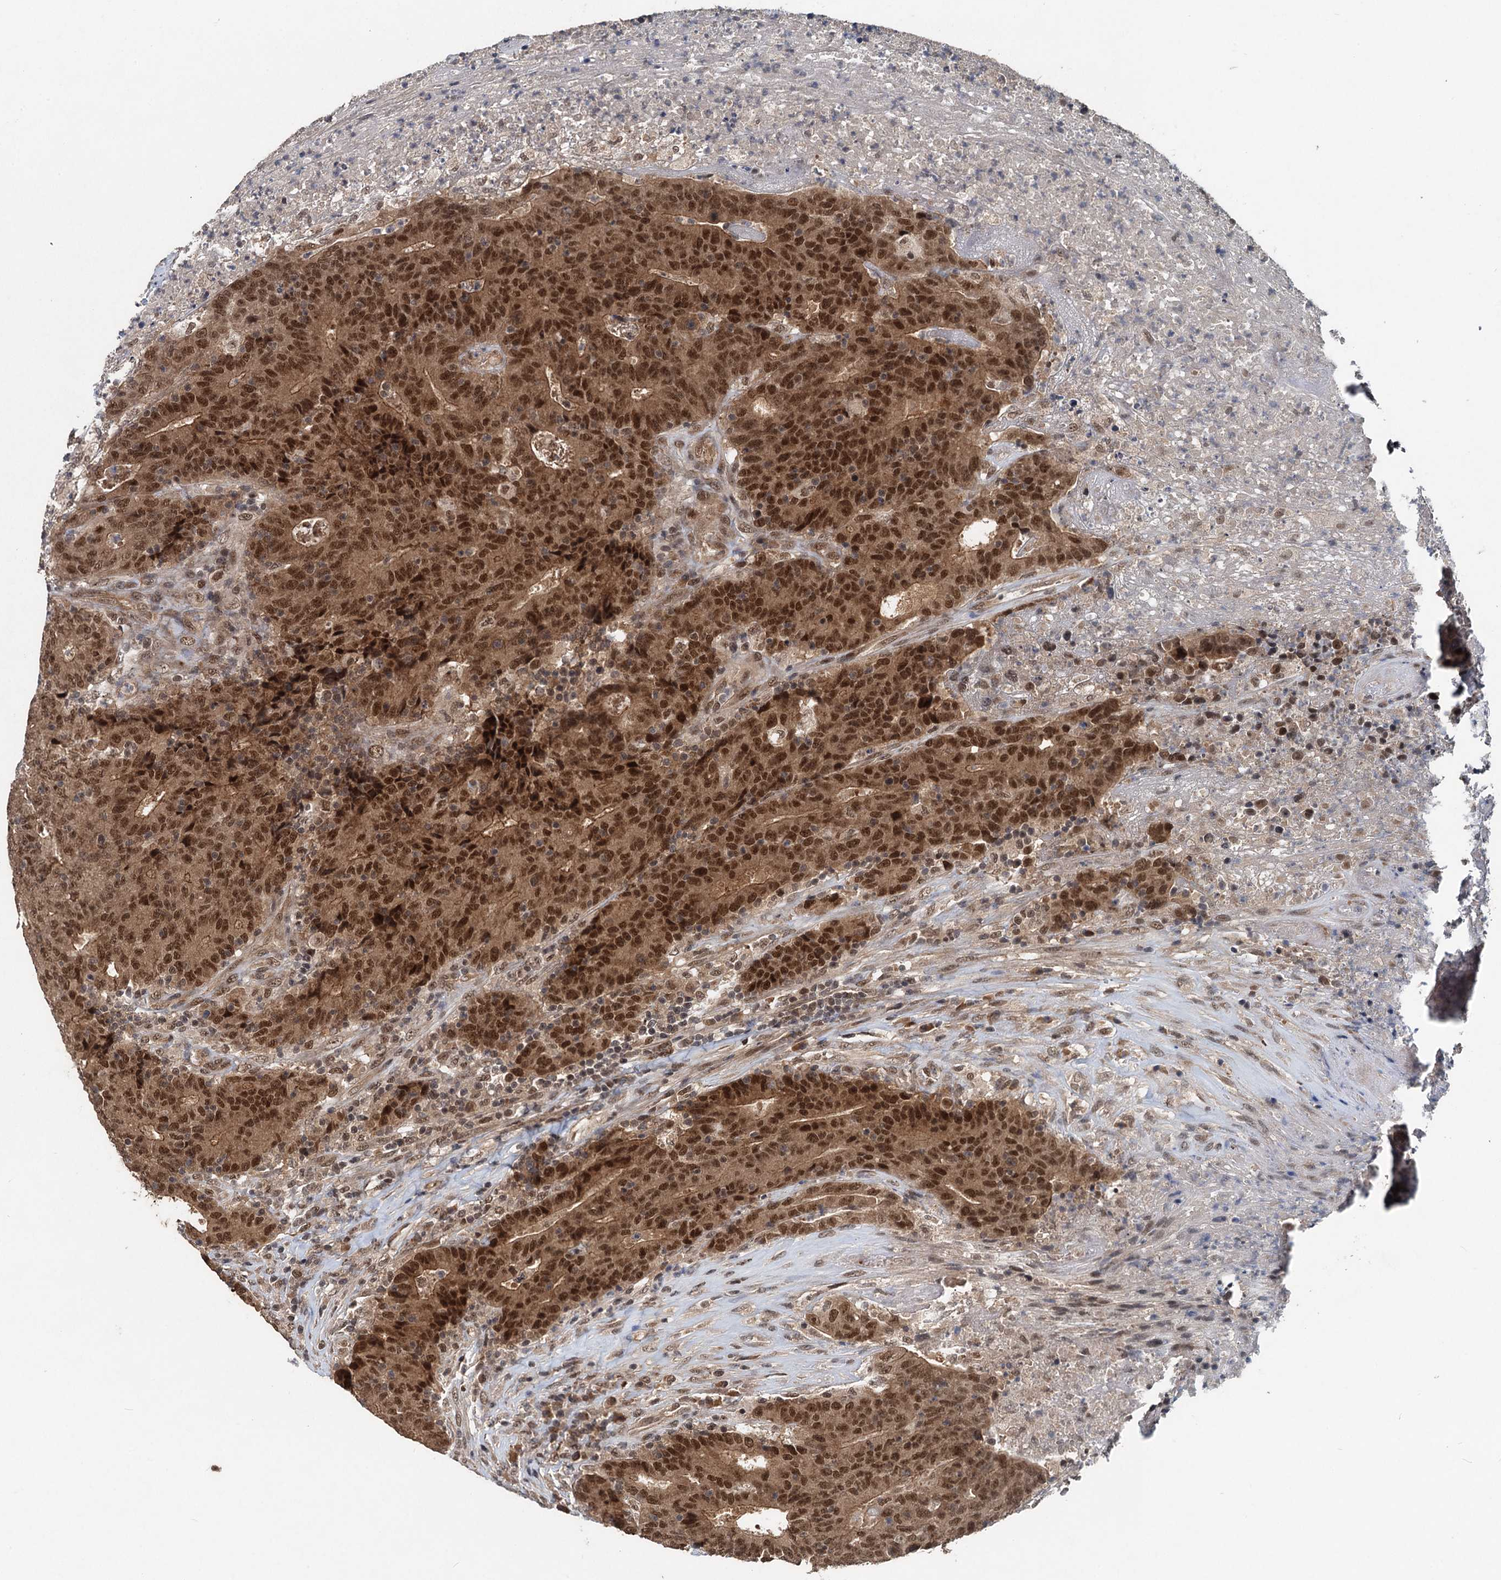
{"staining": {"intensity": "strong", "quantity": ">75%", "location": "cytoplasmic/membranous,nuclear"}, "tissue": "colorectal cancer", "cell_type": "Tumor cells", "image_type": "cancer", "snomed": [{"axis": "morphology", "description": "Adenocarcinoma, NOS"}, {"axis": "topography", "description": "Colon"}], "caption": "Strong cytoplasmic/membranous and nuclear protein expression is present in about >75% of tumor cells in adenocarcinoma (colorectal). The staining is performed using DAB brown chromogen to label protein expression. The nuclei are counter-stained blue using hematoxylin.", "gene": "RITA1", "patient": {"sex": "female", "age": 75}}